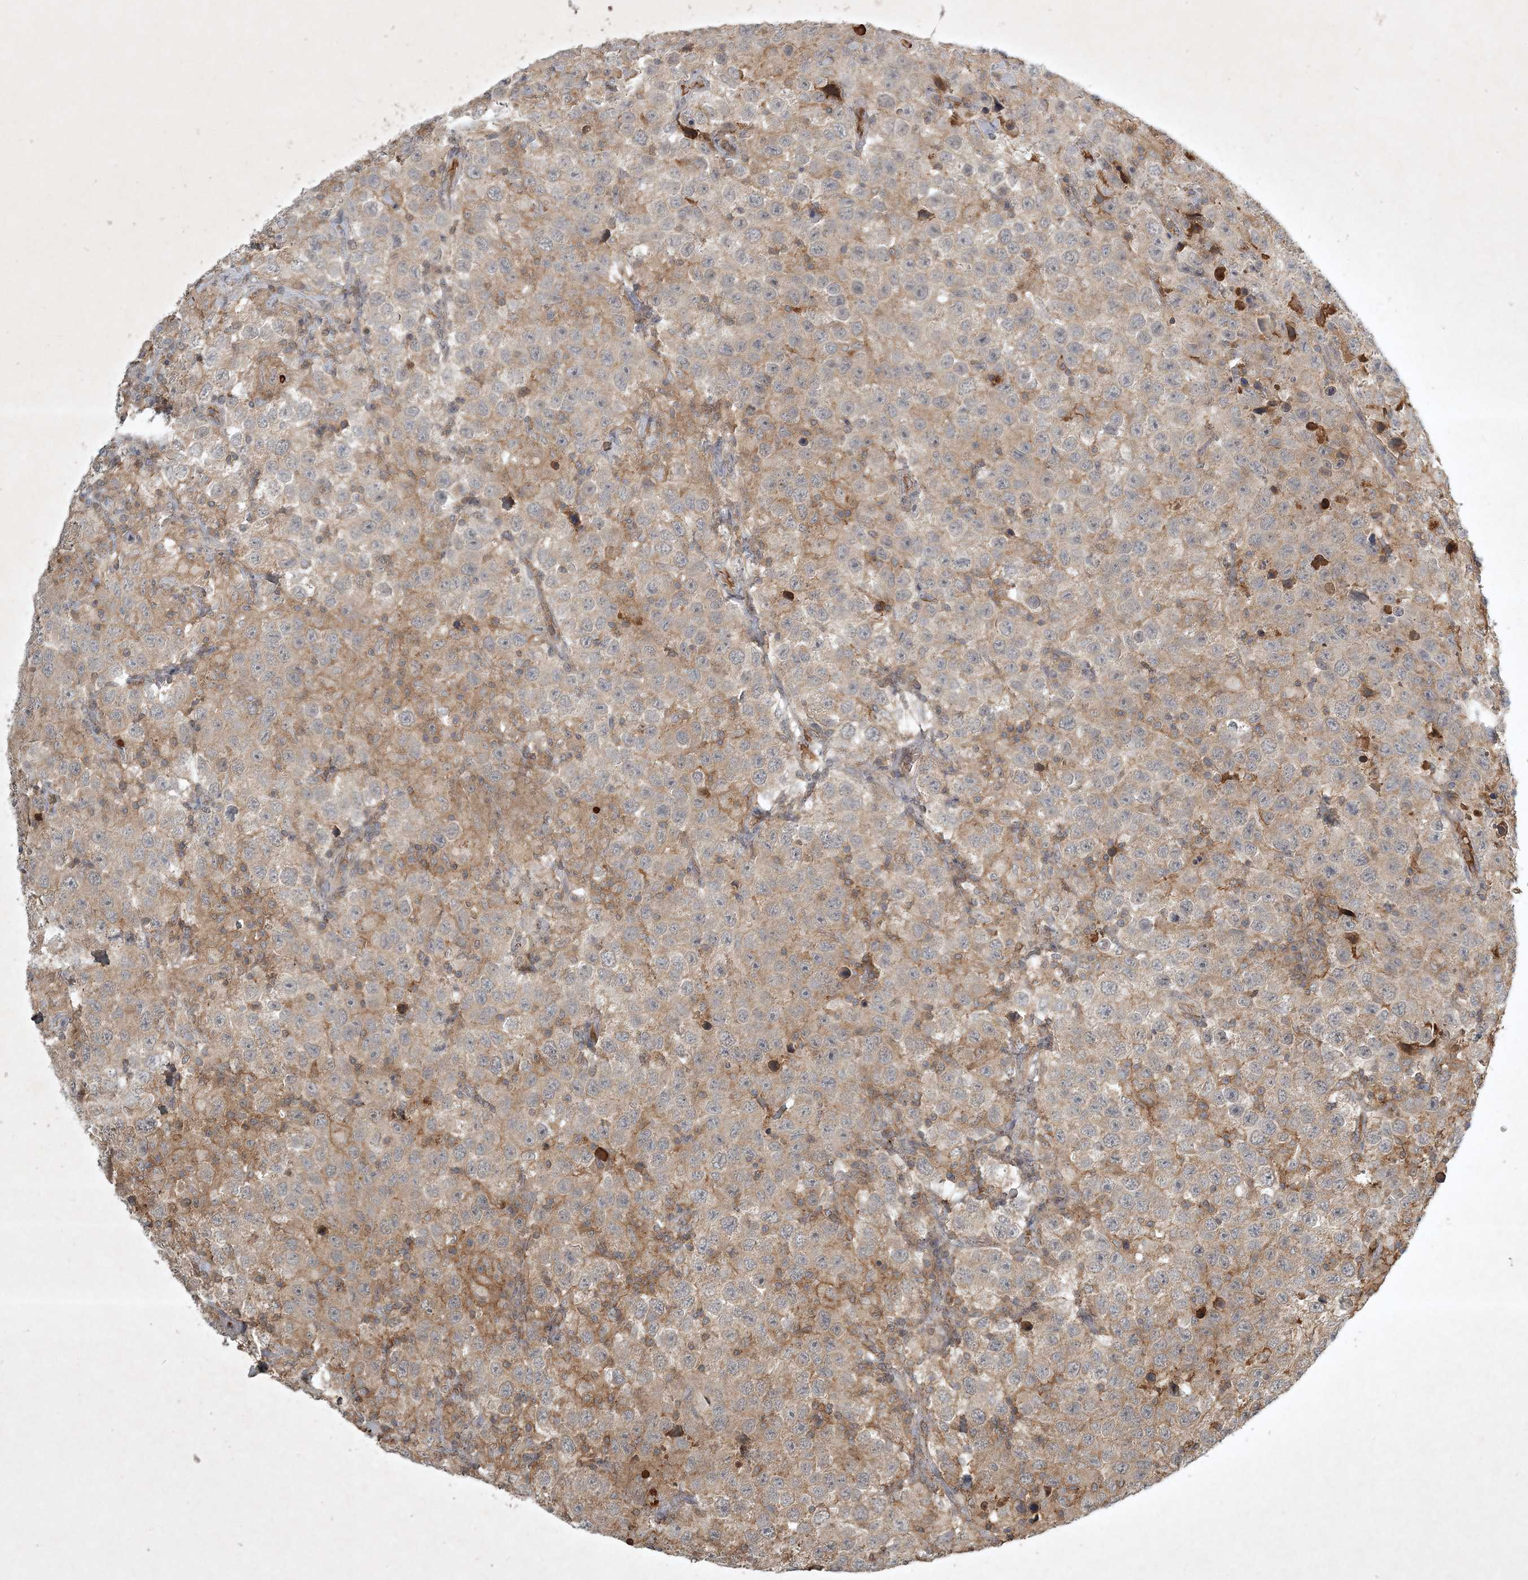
{"staining": {"intensity": "weak", "quantity": "<25%", "location": "cytoplasmic/membranous"}, "tissue": "testis cancer", "cell_type": "Tumor cells", "image_type": "cancer", "snomed": [{"axis": "morphology", "description": "Seminoma, NOS"}, {"axis": "topography", "description": "Testis"}], "caption": "The immunohistochemistry image has no significant staining in tumor cells of testis seminoma tissue.", "gene": "TNFAIP6", "patient": {"sex": "male", "age": 41}}